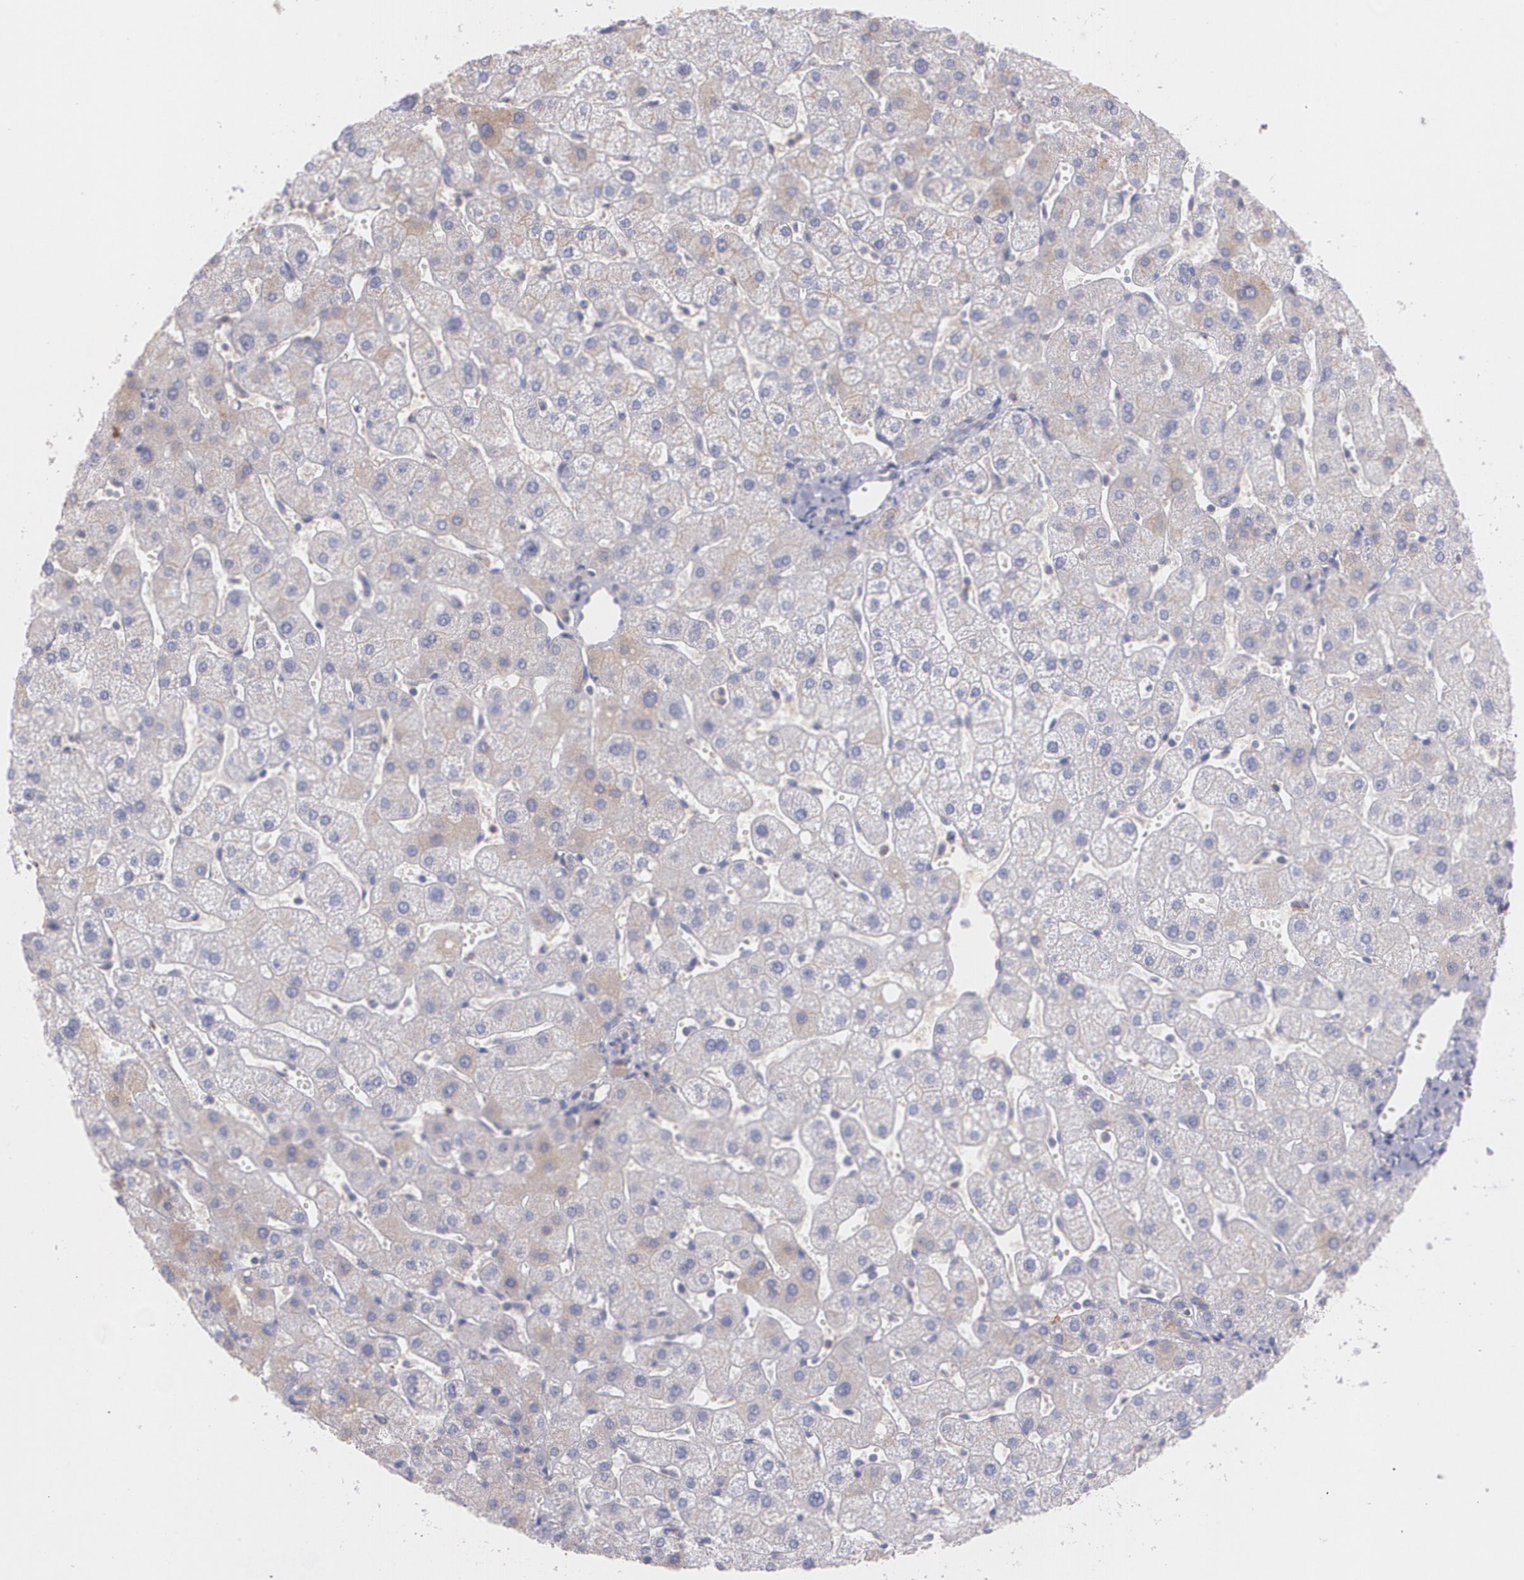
{"staining": {"intensity": "strong", "quantity": ">75%", "location": "cytoplasmic/membranous"}, "tissue": "liver", "cell_type": "Cholangiocytes", "image_type": "normal", "snomed": [{"axis": "morphology", "description": "Normal tissue, NOS"}, {"axis": "topography", "description": "Liver"}], "caption": "Immunohistochemical staining of unremarkable human liver displays >75% levels of strong cytoplasmic/membranous protein expression in about >75% of cholangiocytes.", "gene": "ECE1", "patient": {"sex": "male", "age": 67}}